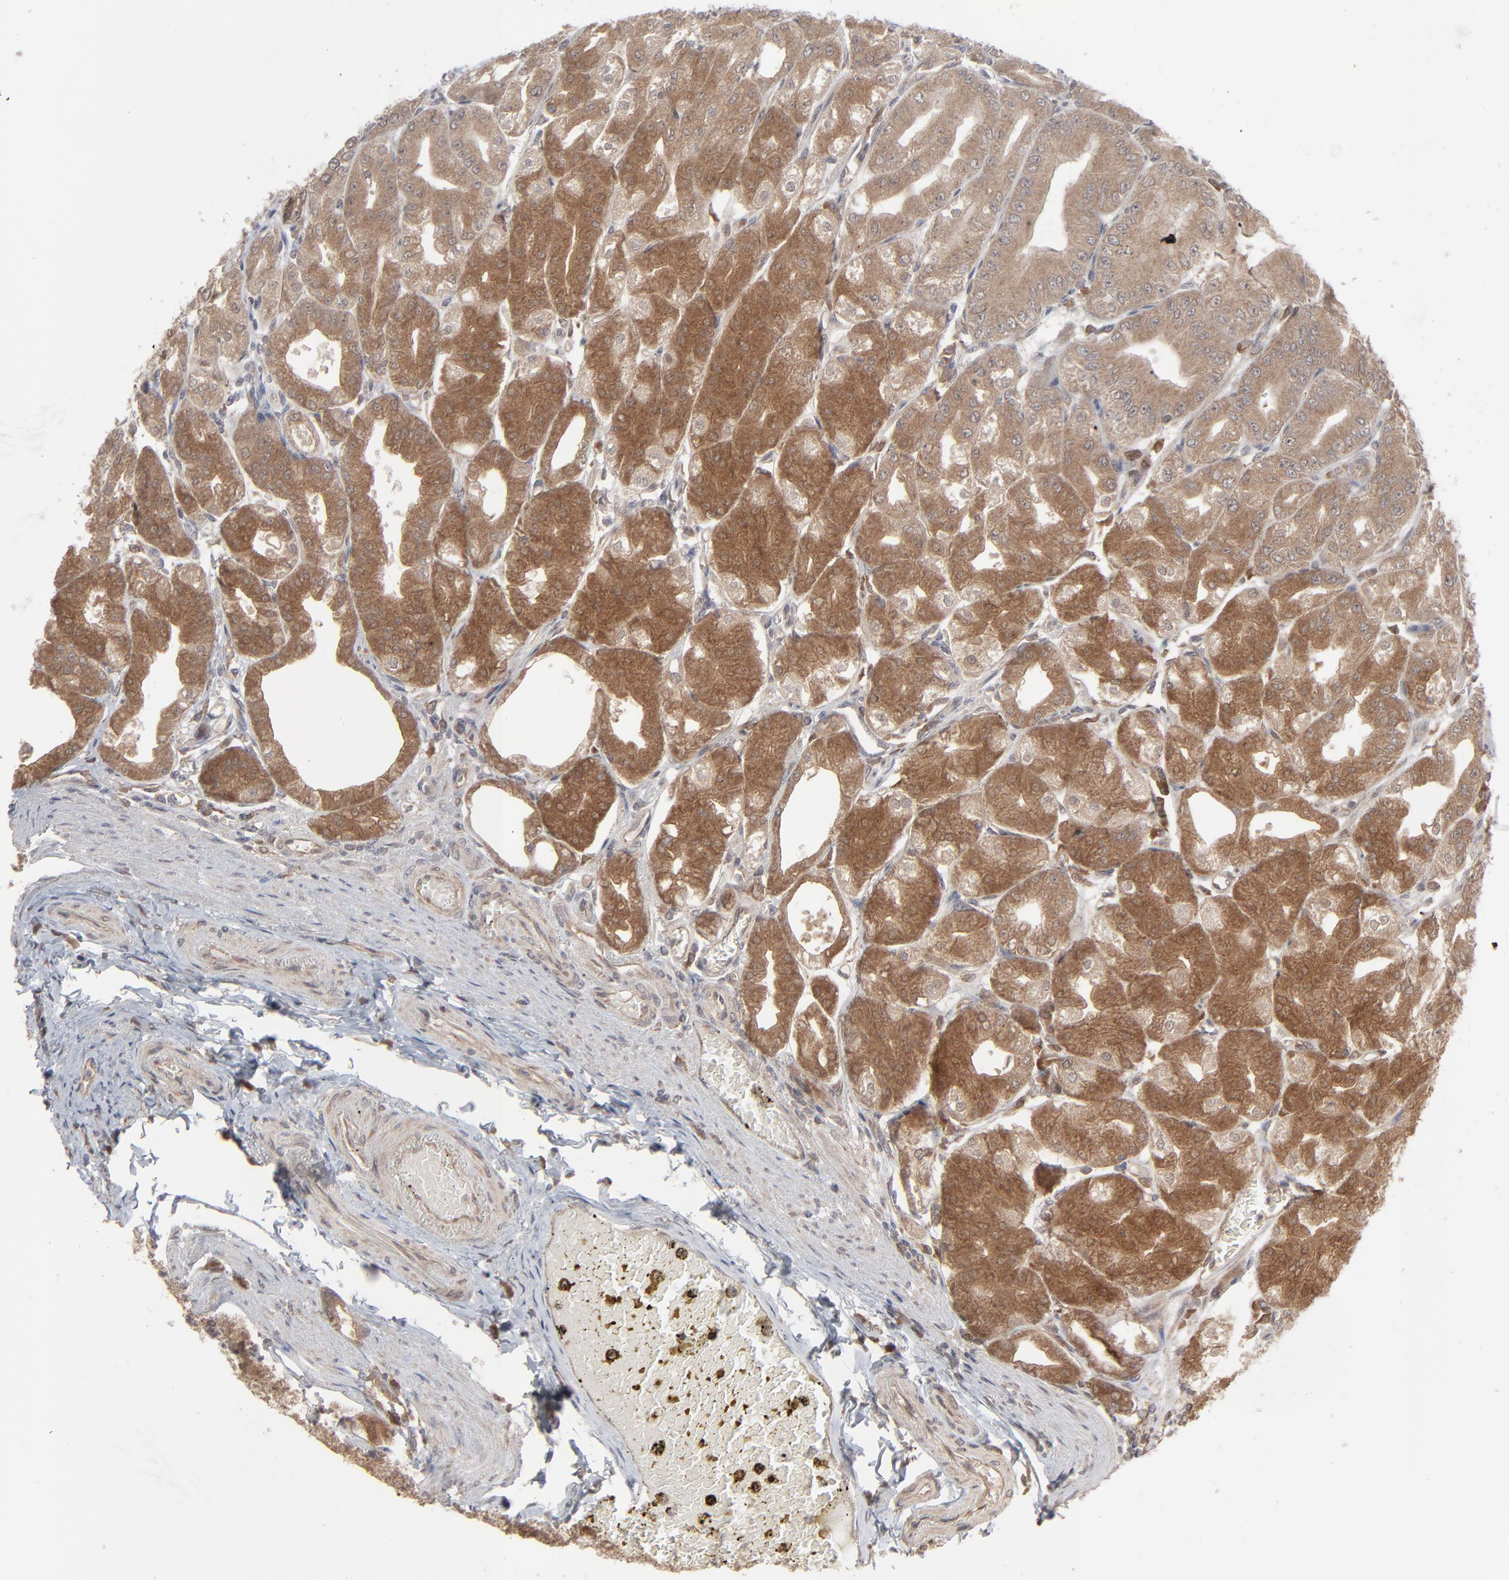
{"staining": {"intensity": "moderate", "quantity": ">75%", "location": "cytoplasmic/membranous"}, "tissue": "stomach", "cell_type": "Glandular cells", "image_type": "normal", "snomed": [{"axis": "morphology", "description": "Normal tissue, NOS"}, {"axis": "topography", "description": "Stomach, lower"}], "caption": "Stomach stained with a protein marker shows moderate staining in glandular cells.", "gene": "SCFD1", "patient": {"sex": "male", "age": 71}}